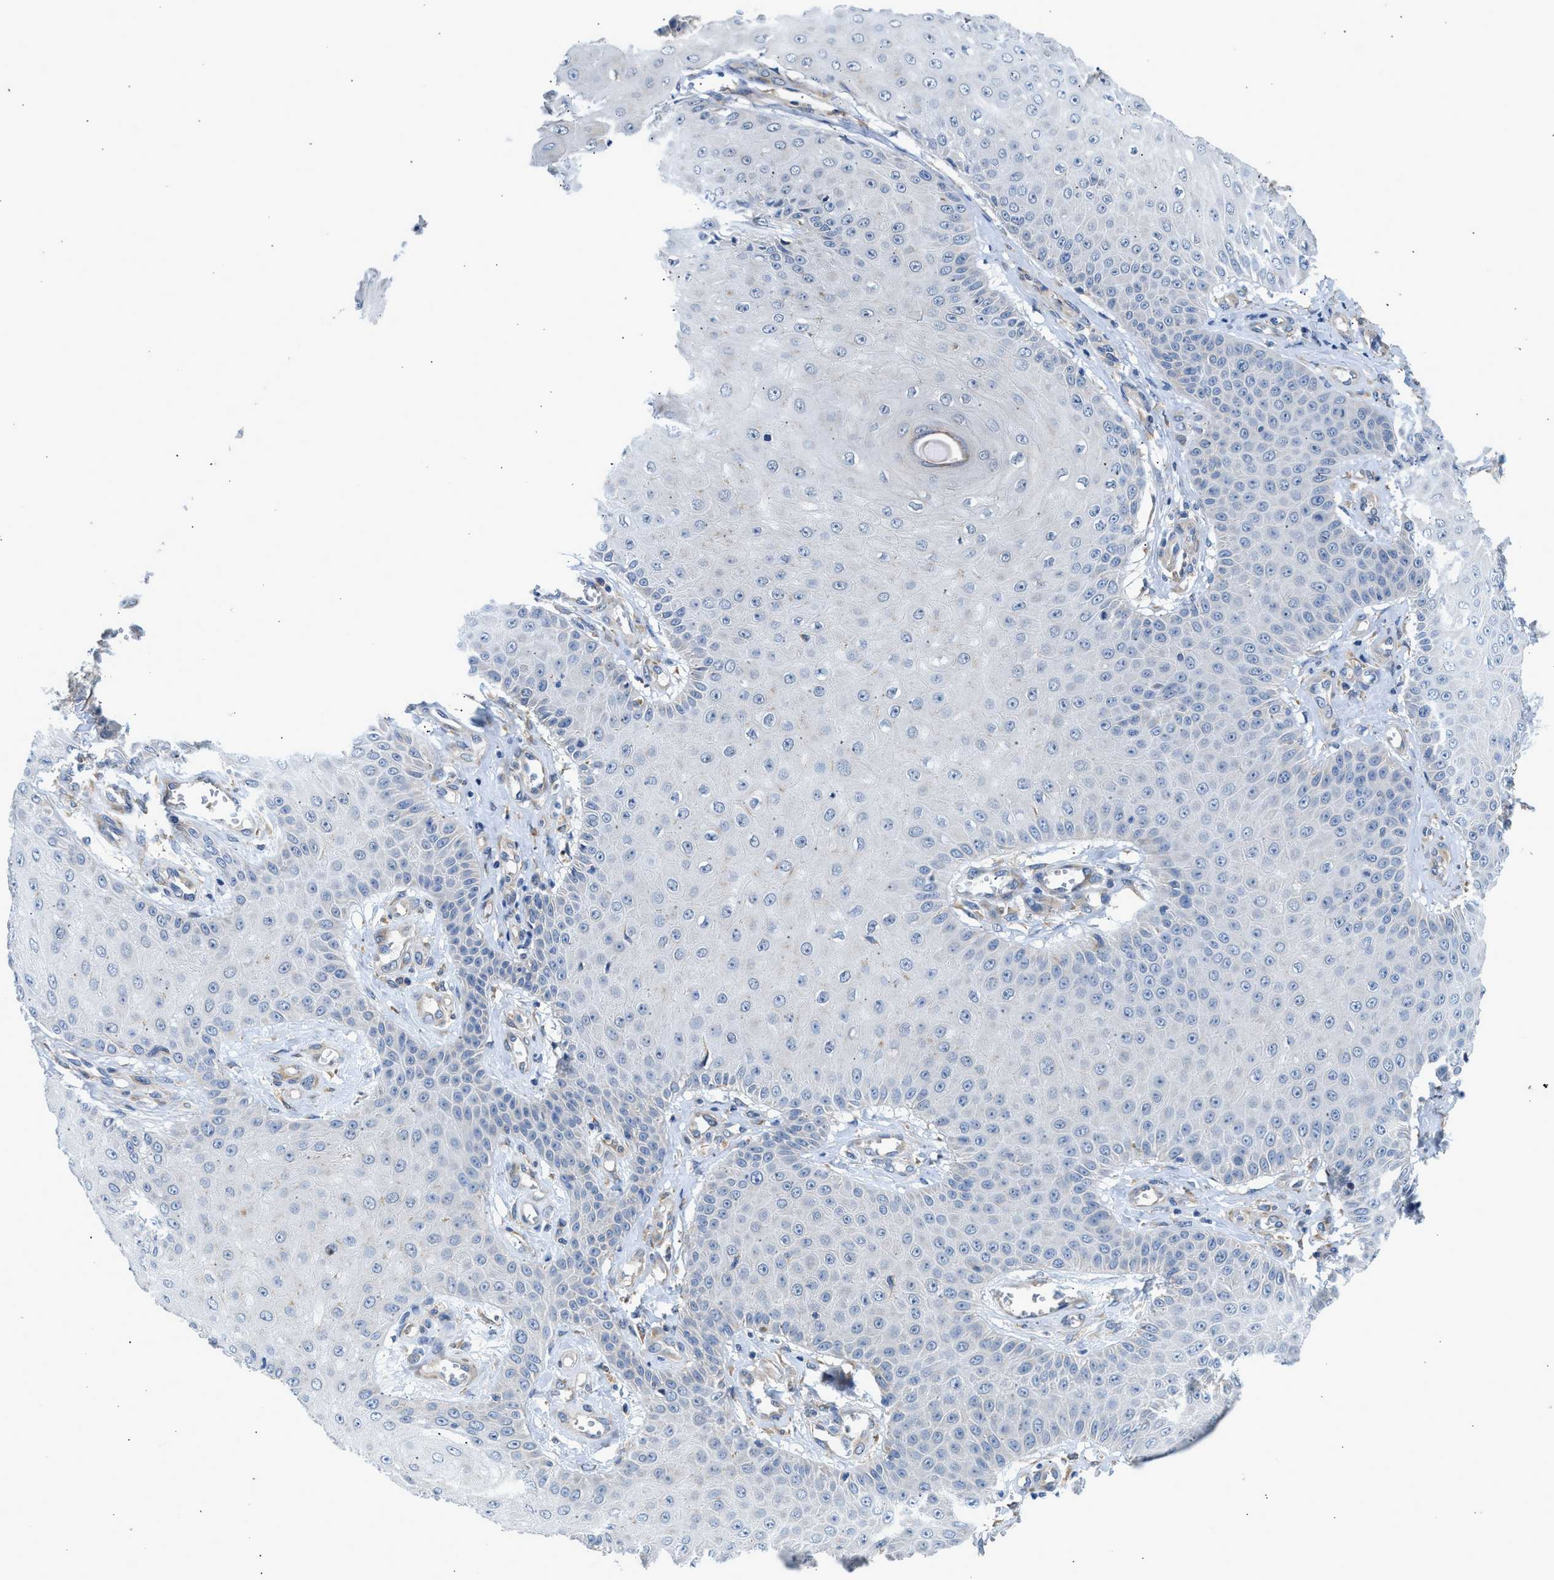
{"staining": {"intensity": "negative", "quantity": "none", "location": "none"}, "tissue": "skin cancer", "cell_type": "Tumor cells", "image_type": "cancer", "snomed": [{"axis": "morphology", "description": "Squamous cell carcinoma, NOS"}, {"axis": "topography", "description": "Skin"}], "caption": "Skin cancer was stained to show a protein in brown. There is no significant expression in tumor cells. (DAB (3,3'-diaminobenzidine) immunohistochemistry (IHC) with hematoxylin counter stain).", "gene": "LPIN2", "patient": {"sex": "male", "age": 74}}